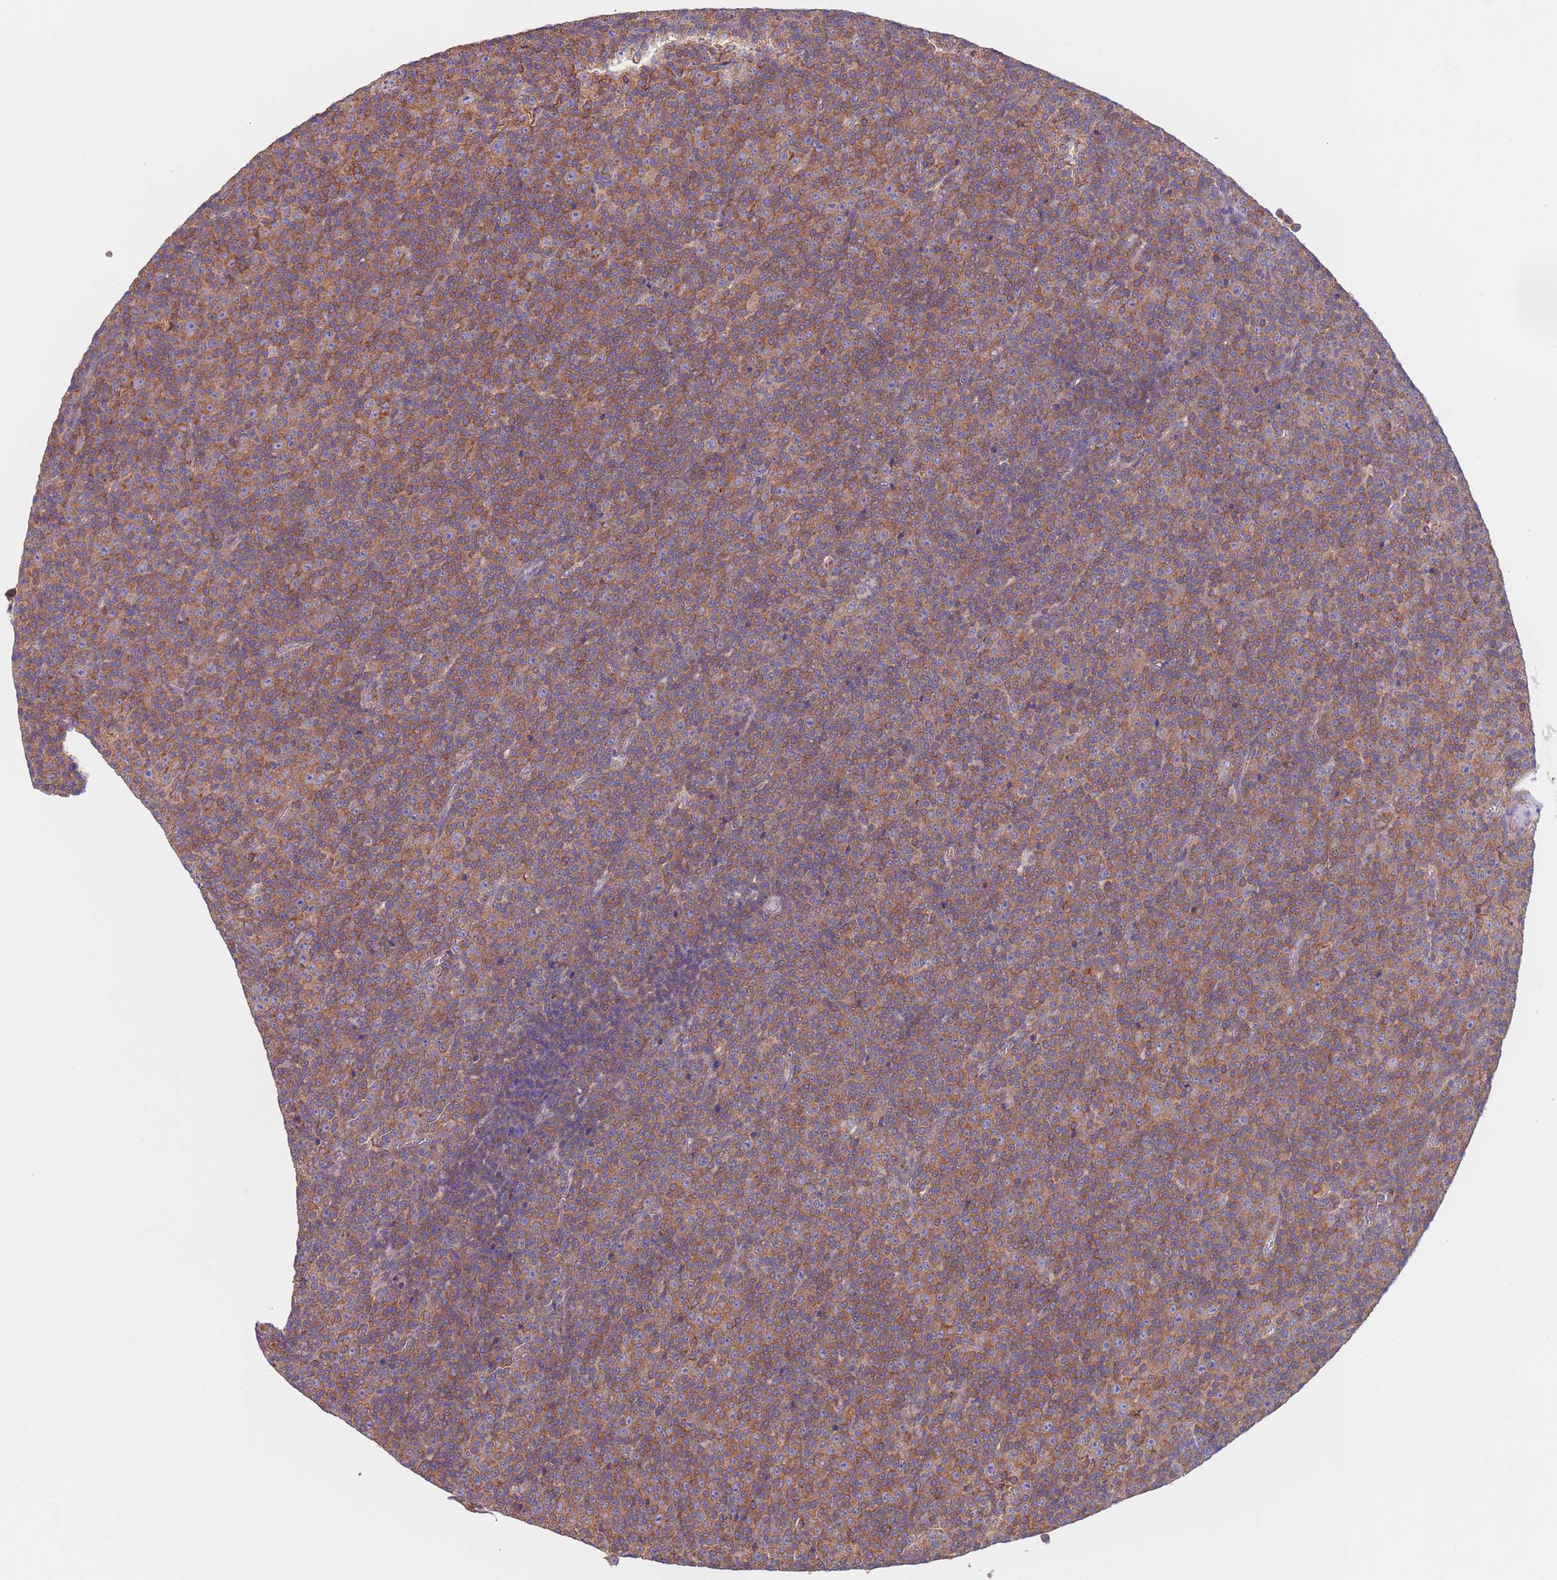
{"staining": {"intensity": "moderate", "quantity": "25%-75%", "location": "cytoplasmic/membranous"}, "tissue": "lymphoma", "cell_type": "Tumor cells", "image_type": "cancer", "snomed": [{"axis": "morphology", "description": "Malignant lymphoma, non-Hodgkin's type, Low grade"}, {"axis": "topography", "description": "Lymph node"}], "caption": "Immunohistochemistry histopathology image of human lymphoma stained for a protein (brown), which displays medium levels of moderate cytoplasmic/membranous positivity in approximately 25%-75% of tumor cells.", "gene": "VARS1", "patient": {"sex": "female", "age": 67}}